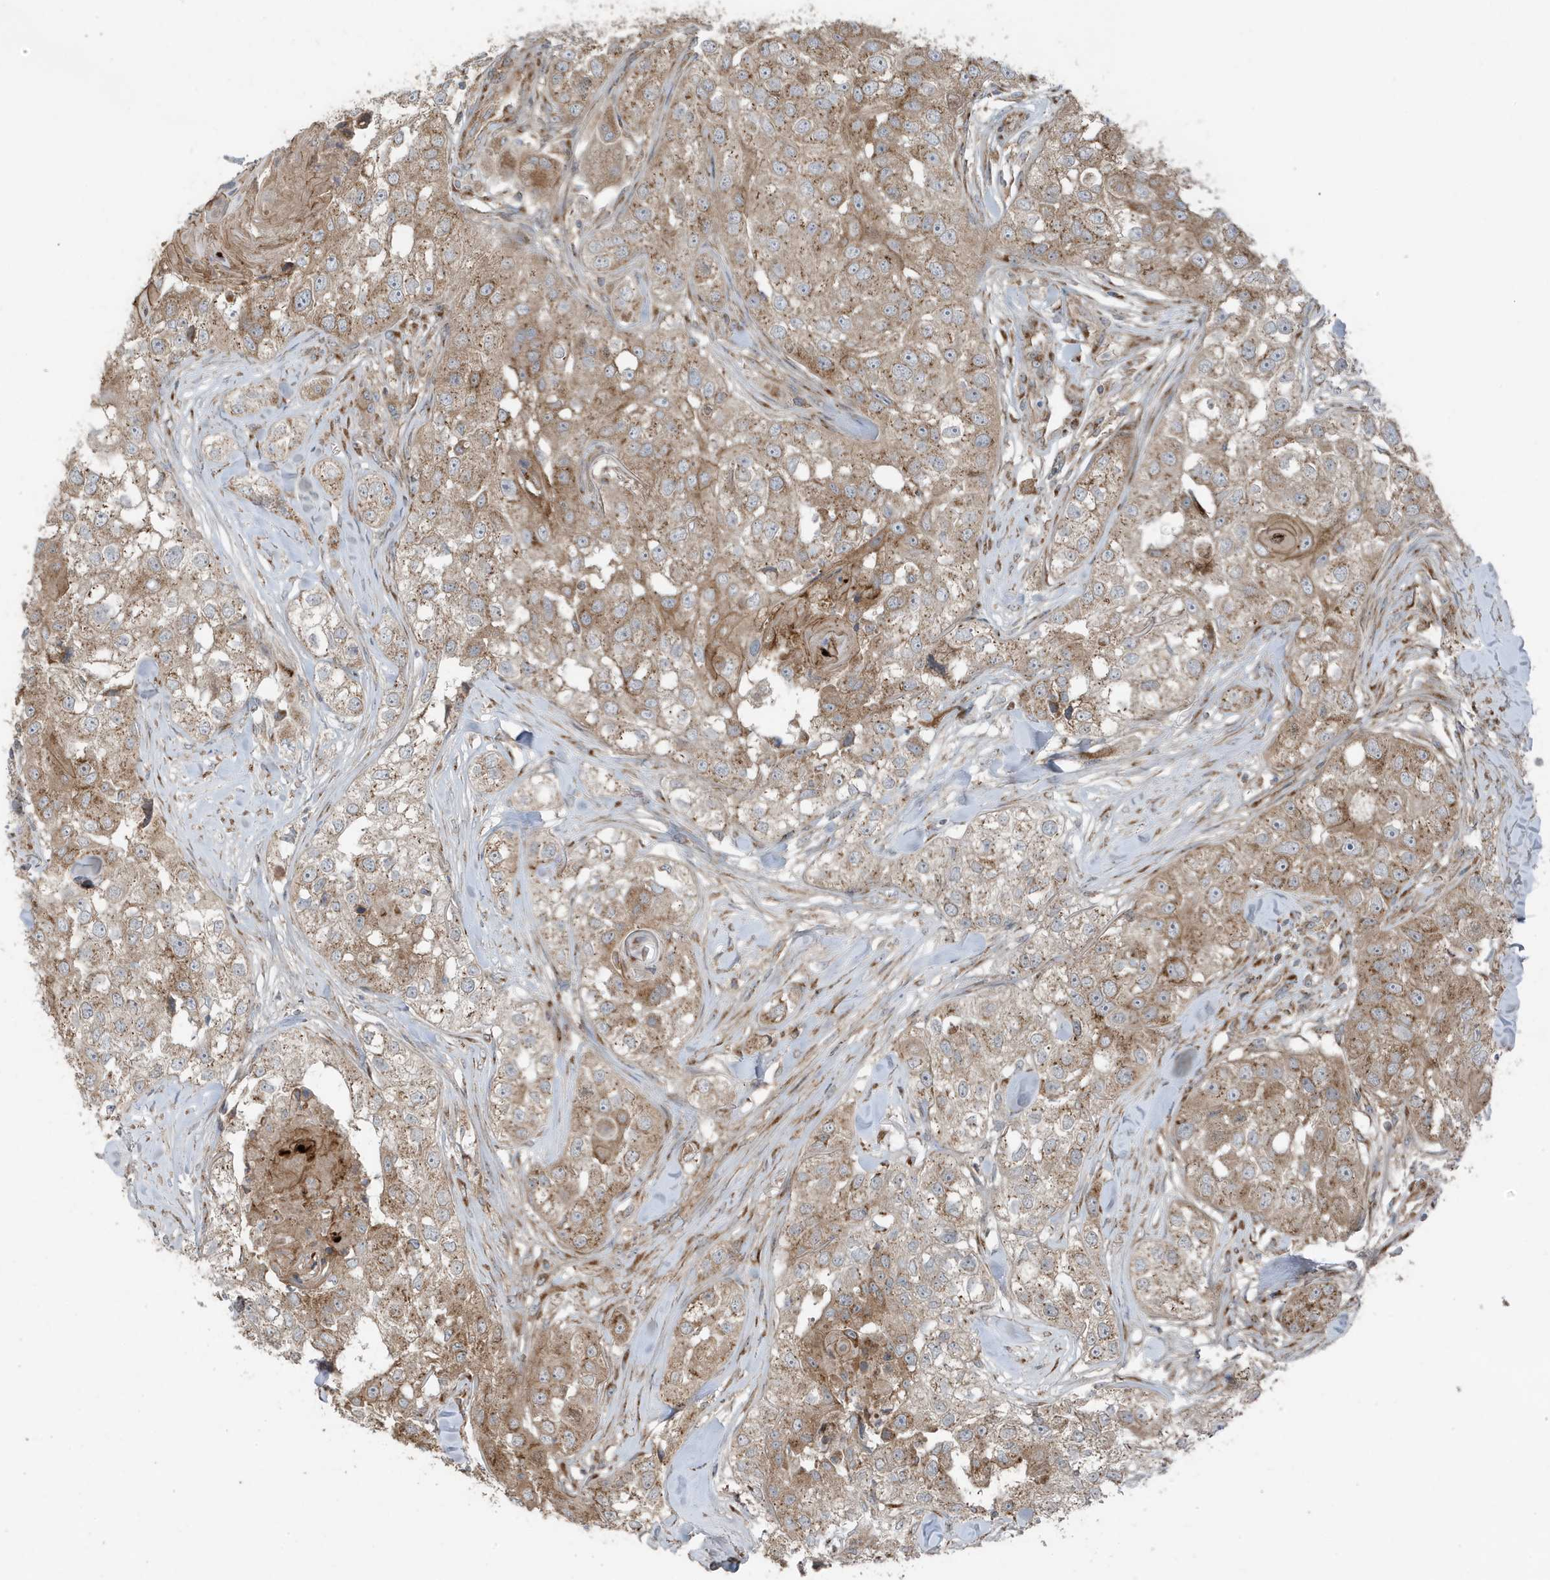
{"staining": {"intensity": "moderate", "quantity": ">75%", "location": "cytoplasmic/membranous"}, "tissue": "head and neck cancer", "cell_type": "Tumor cells", "image_type": "cancer", "snomed": [{"axis": "morphology", "description": "Normal tissue, NOS"}, {"axis": "morphology", "description": "Squamous cell carcinoma, NOS"}, {"axis": "topography", "description": "Skeletal muscle"}, {"axis": "topography", "description": "Head-Neck"}], "caption": "This is an image of immunohistochemistry (IHC) staining of head and neck squamous cell carcinoma, which shows moderate staining in the cytoplasmic/membranous of tumor cells.", "gene": "GOLGA4", "patient": {"sex": "male", "age": 51}}